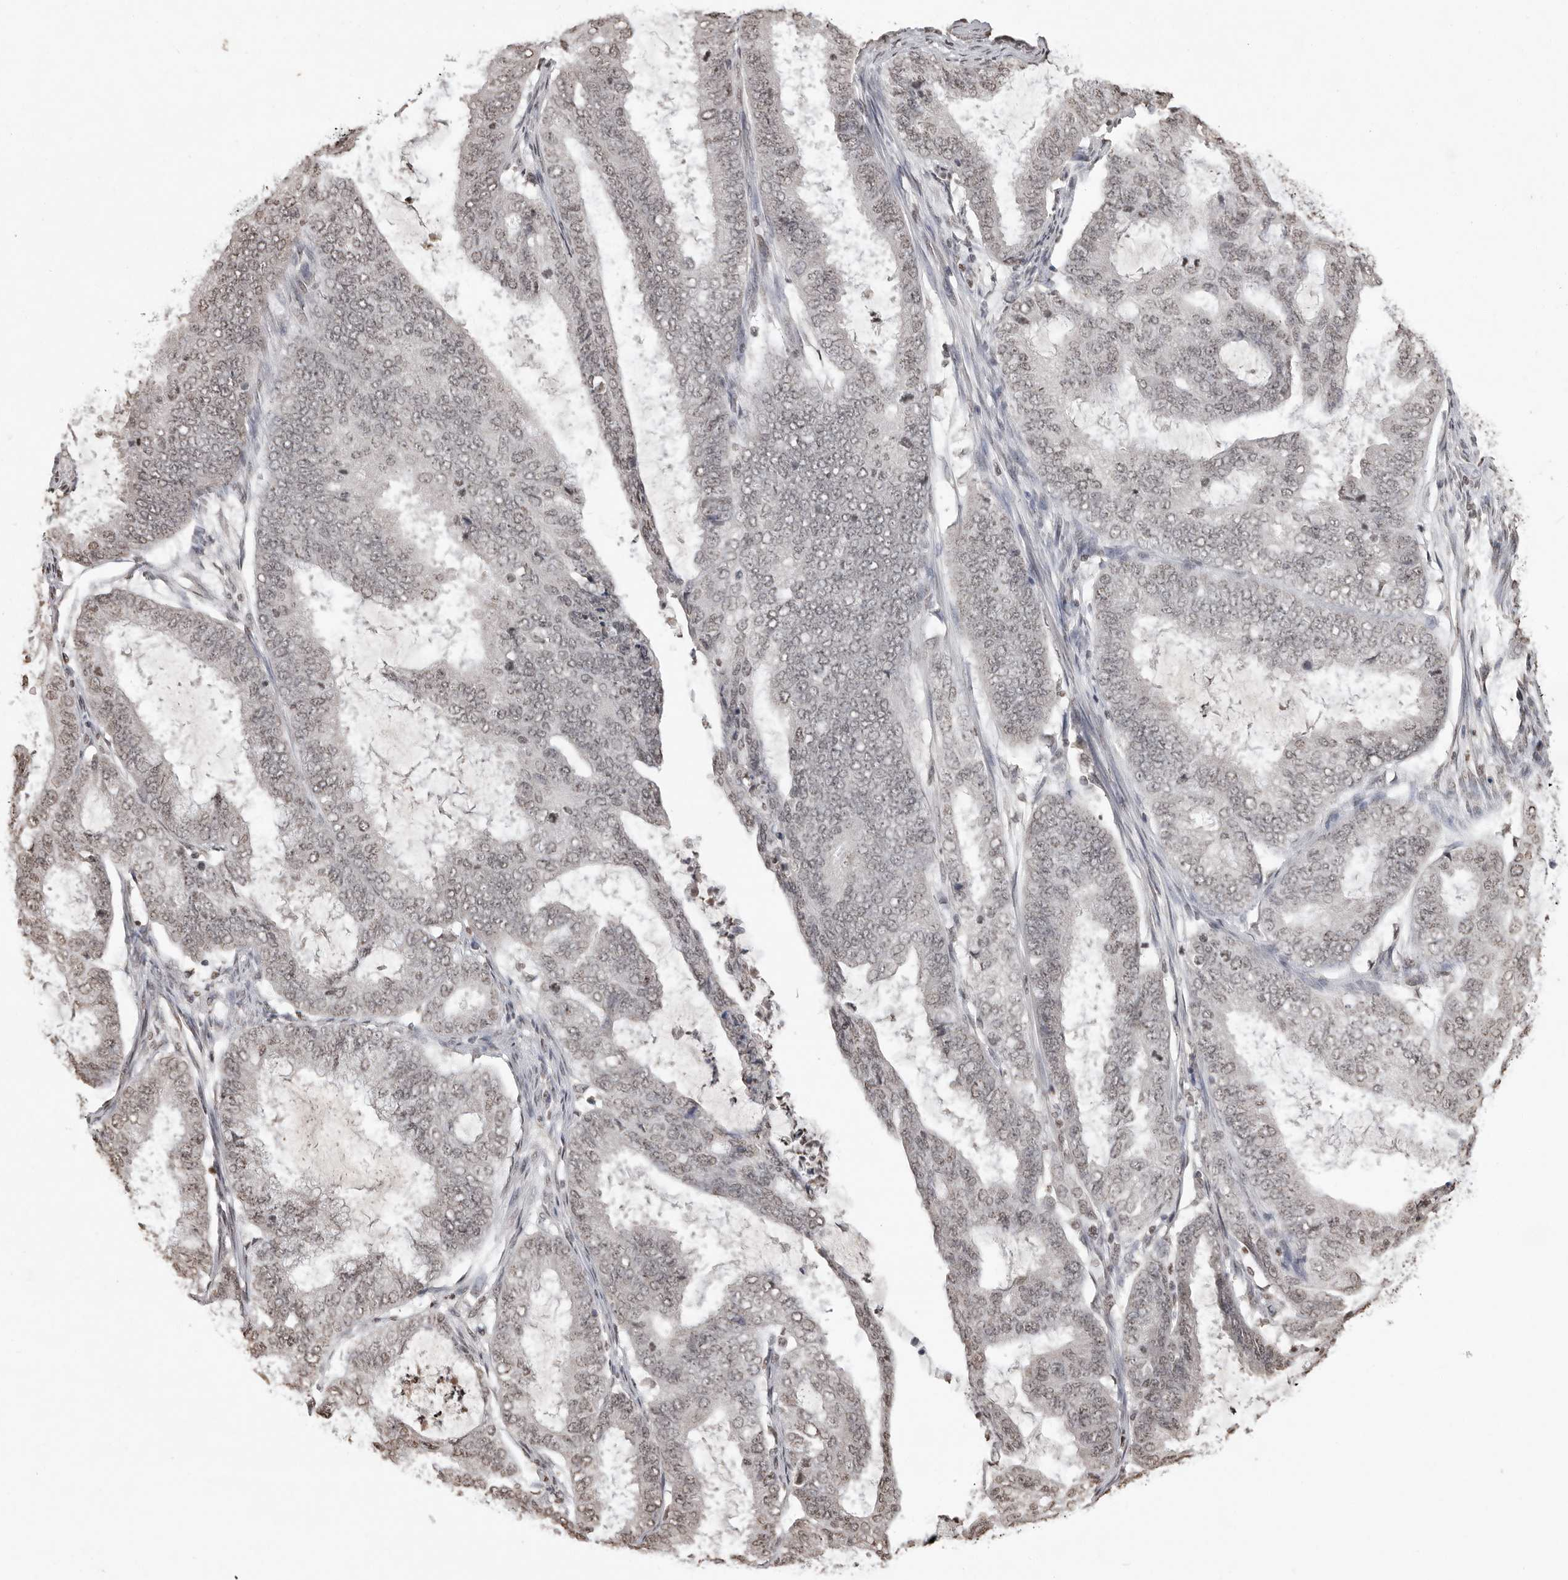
{"staining": {"intensity": "weak", "quantity": "<25%", "location": "nuclear"}, "tissue": "endometrial cancer", "cell_type": "Tumor cells", "image_type": "cancer", "snomed": [{"axis": "morphology", "description": "Adenocarcinoma, NOS"}, {"axis": "topography", "description": "Endometrium"}], "caption": "IHC photomicrograph of neoplastic tissue: human endometrial cancer (adenocarcinoma) stained with DAB reveals no significant protein staining in tumor cells.", "gene": "WDR45", "patient": {"sex": "female", "age": 51}}